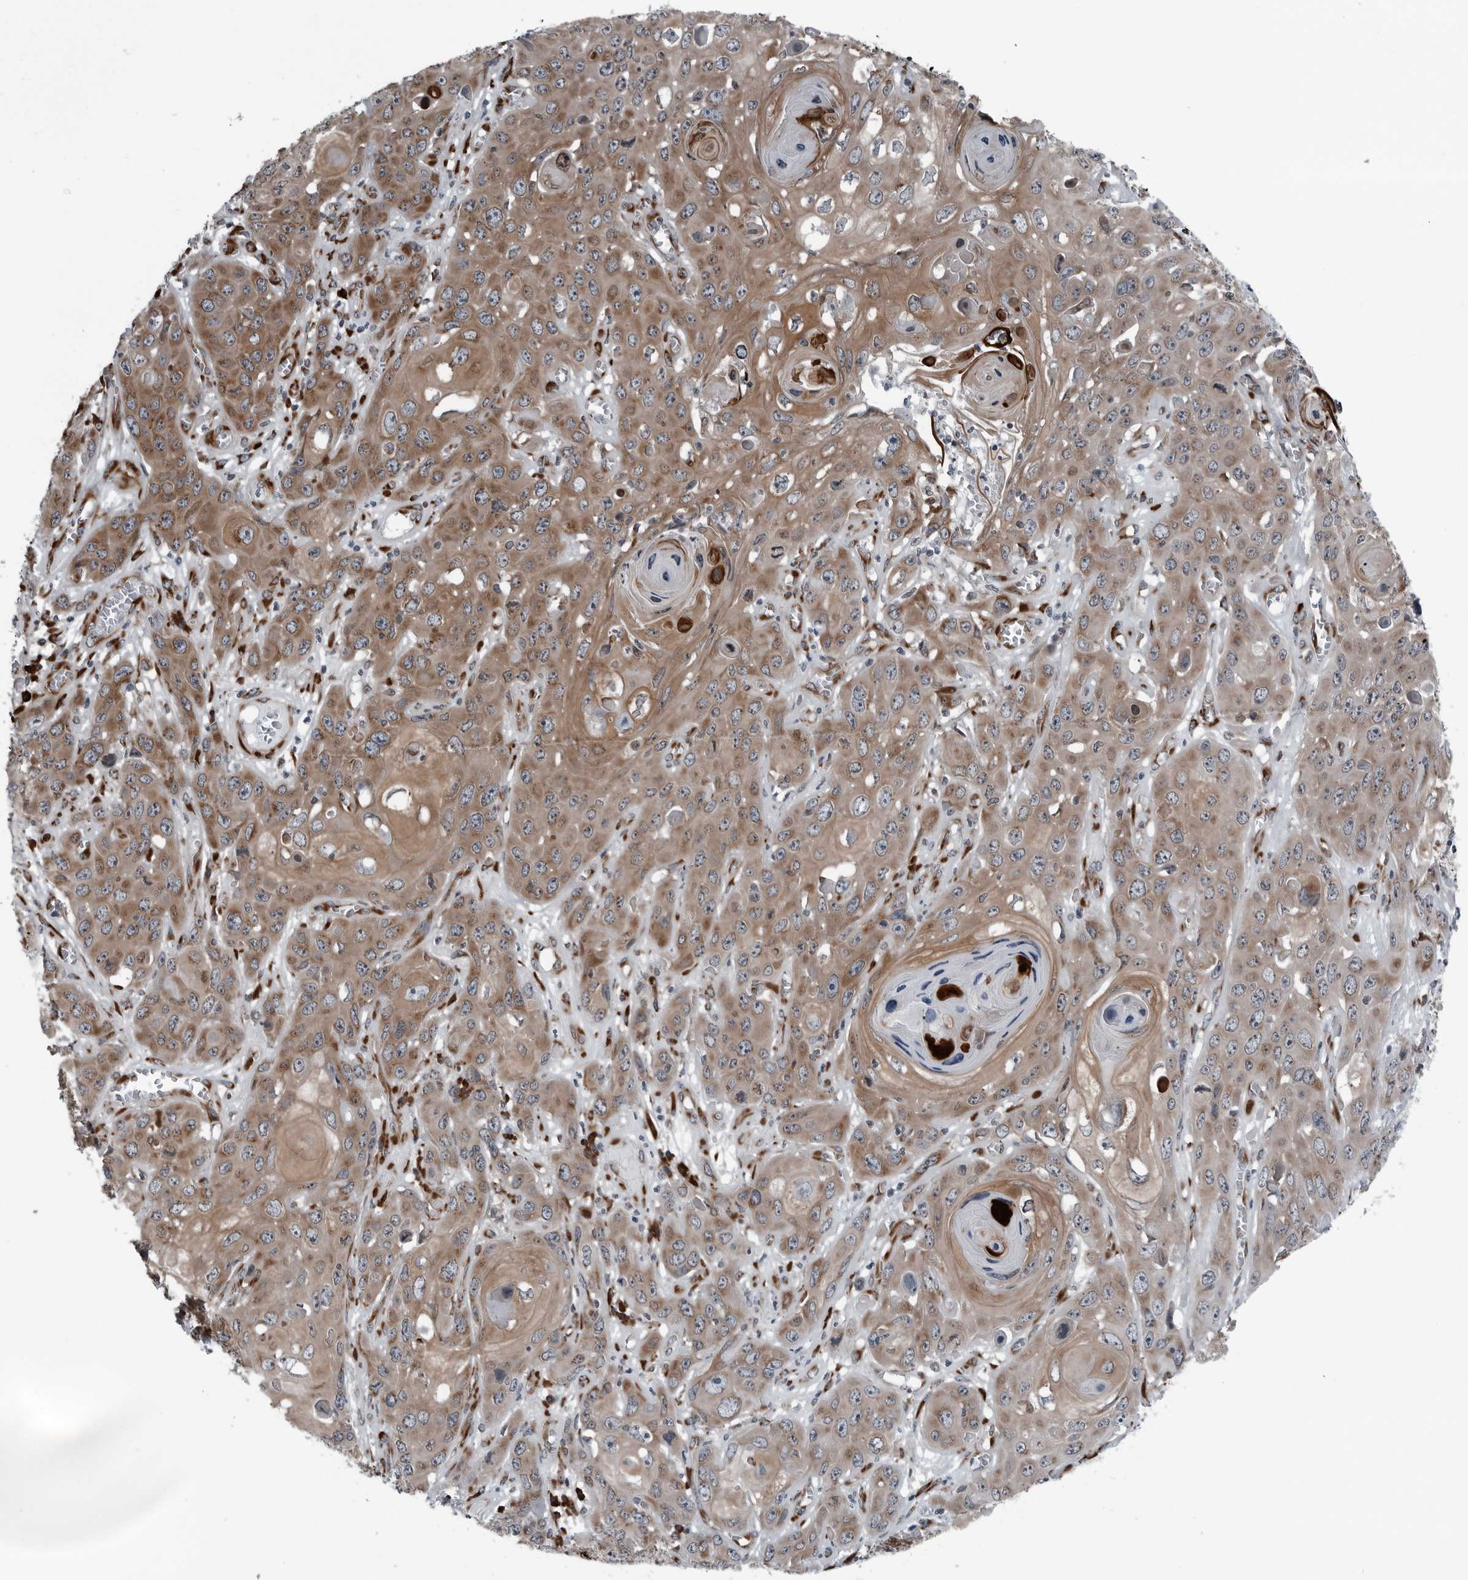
{"staining": {"intensity": "moderate", "quantity": ">75%", "location": "cytoplasmic/membranous"}, "tissue": "skin cancer", "cell_type": "Tumor cells", "image_type": "cancer", "snomed": [{"axis": "morphology", "description": "Squamous cell carcinoma, NOS"}, {"axis": "topography", "description": "Skin"}], "caption": "Protein analysis of squamous cell carcinoma (skin) tissue shows moderate cytoplasmic/membranous positivity in about >75% of tumor cells.", "gene": "CEP85", "patient": {"sex": "male", "age": 55}}